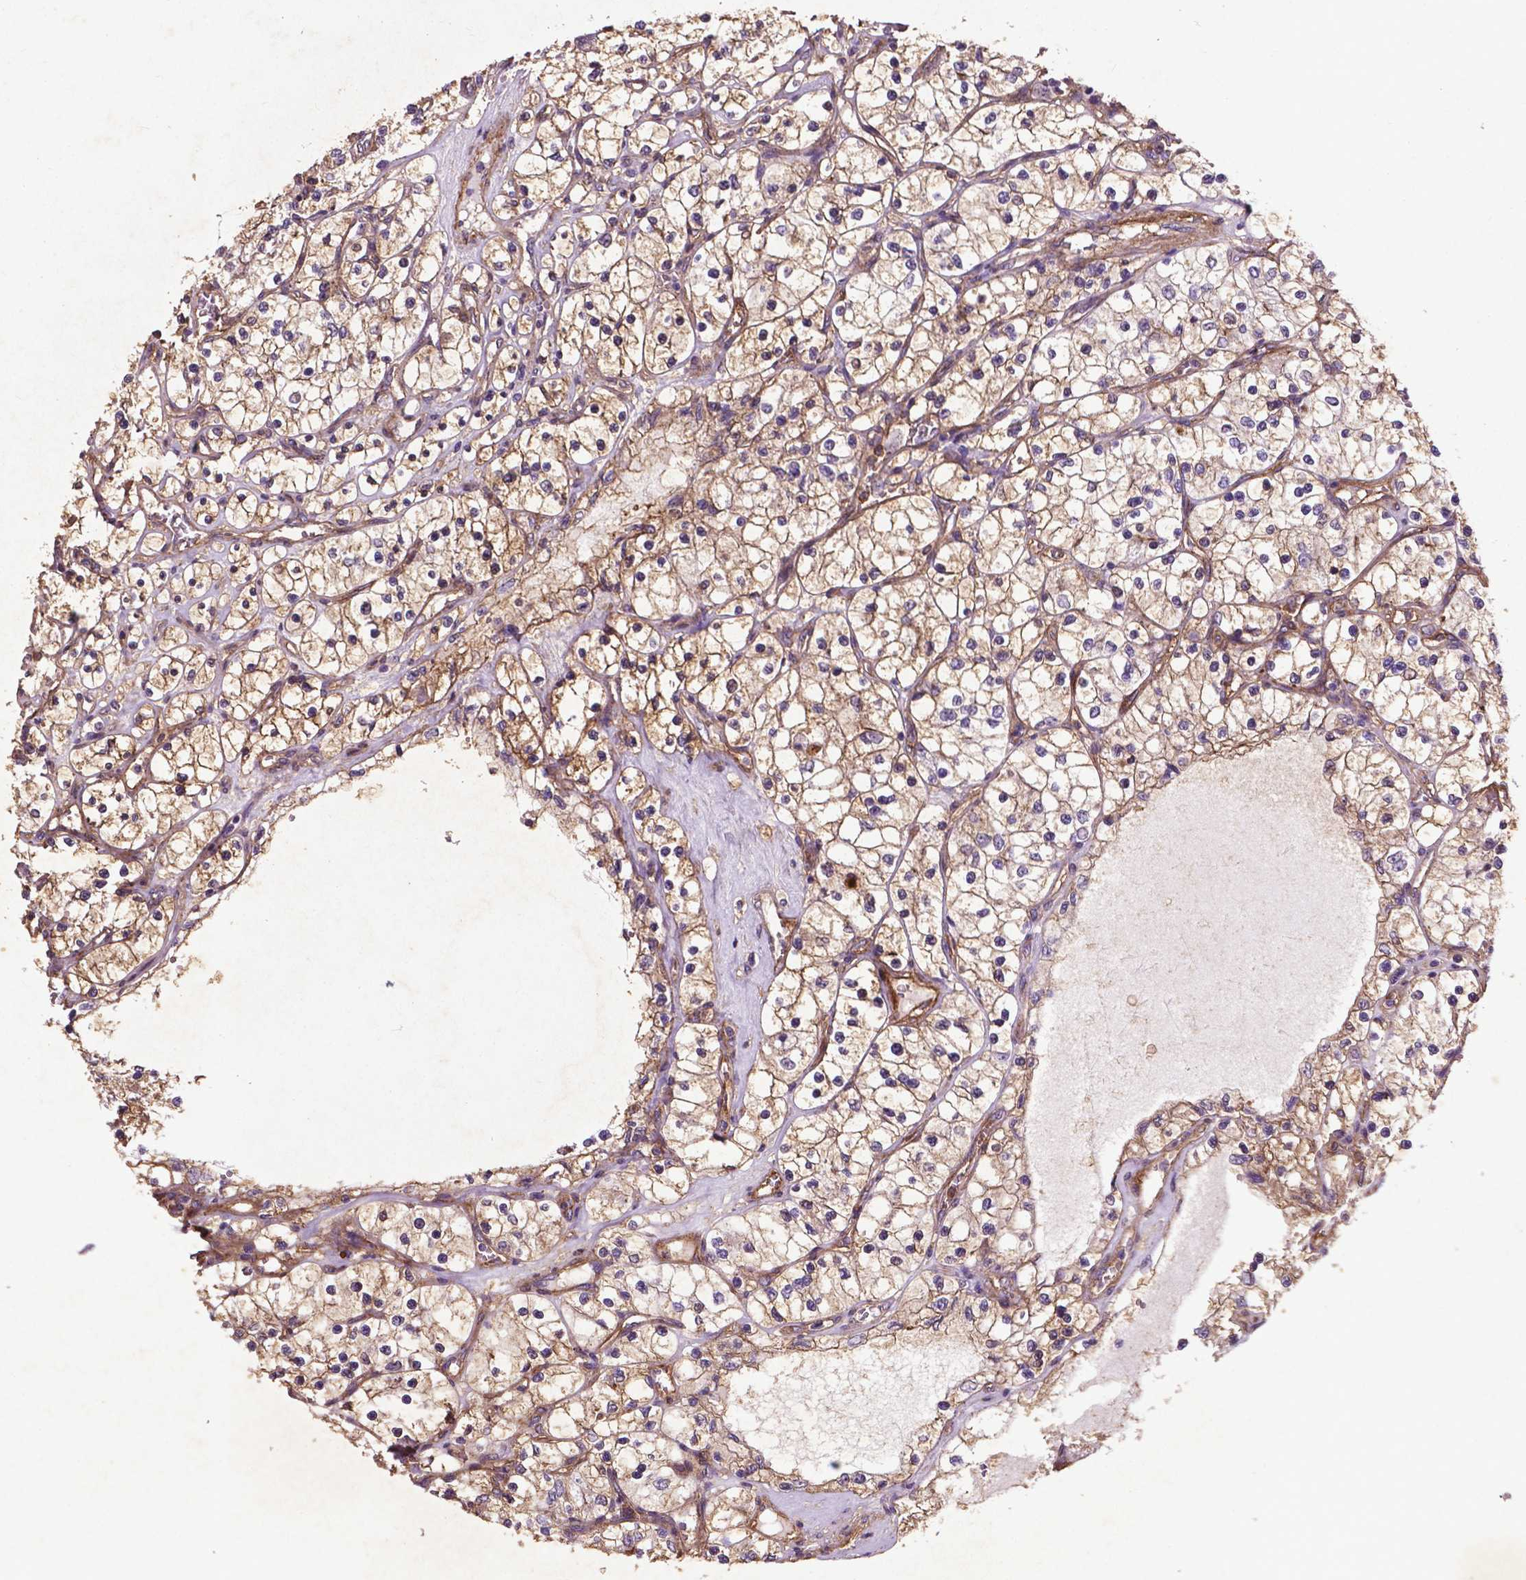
{"staining": {"intensity": "weak", "quantity": ">75%", "location": "cytoplasmic/membranous"}, "tissue": "renal cancer", "cell_type": "Tumor cells", "image_type": "cancer", "snomed": [{"axis": "morphology", "description": "Adenocarcinoma, NOS"}, {"axis": "topography", "description": "Kidney"}], "caption": "Protein staining of renal cancer tissue shows weak cytoplasmic/membranous staining in approximately >75% of tumor cells. Ihc stains the protein of interest in brown and the nuclei are stained blue.", "gene": "RRAS", "patient": {"sex": "female", "age": 69}}